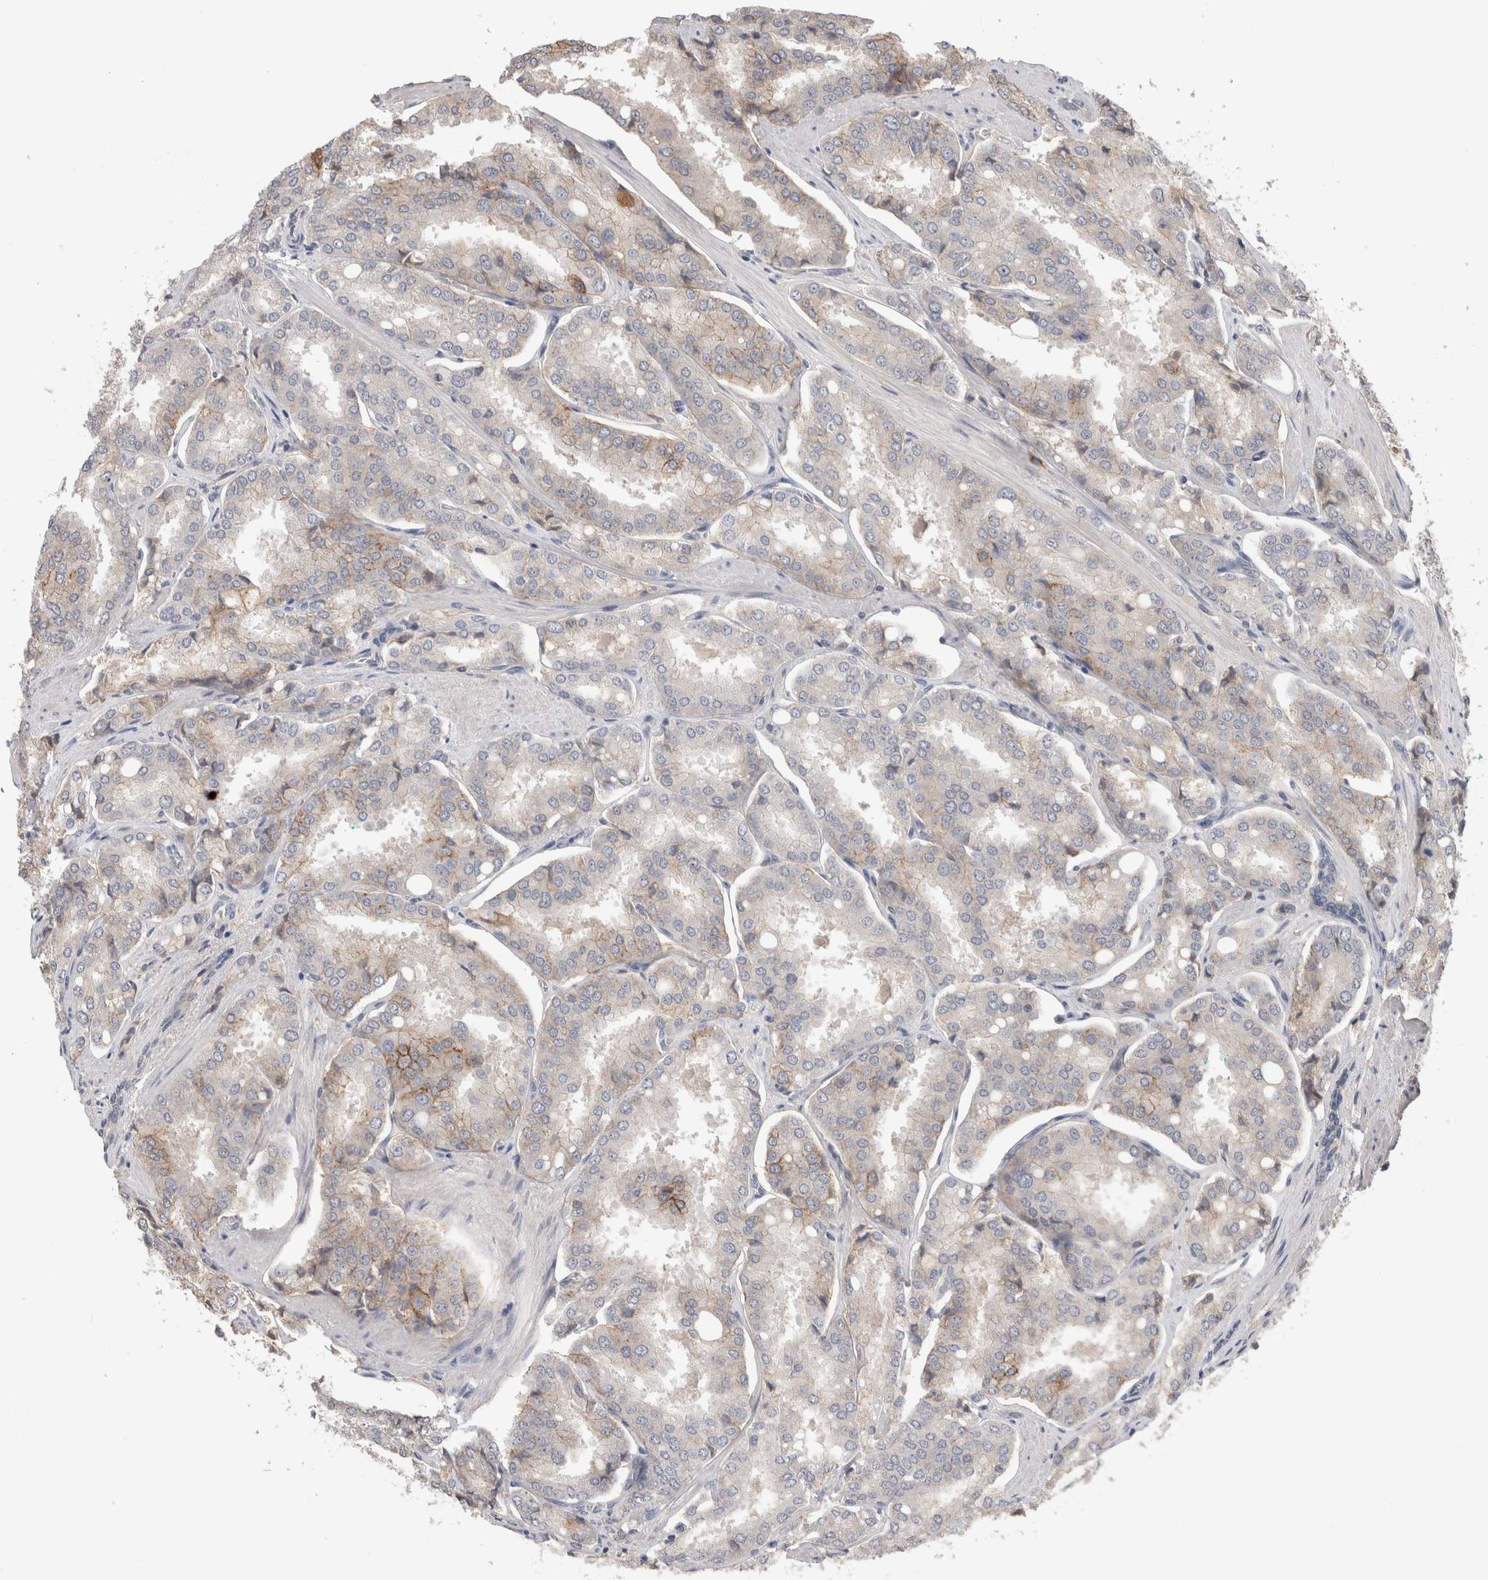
{"staining": {"intensity": "weak", "quantity": "25%-75%", "location": "cytoplasmic/membranous"}, "tissue": "prostate cancer", "cell_type": "Tumor cells", "image_type": "cancer", "snomed": [{"axis": "morphology", "description": "Adenocarcinoma, High grade"}, {"axis": "topography", "description": "Prostate"}], "caption": "A photomicrograph of human prostate adenocarcinoma (high-grade) stained for a protein reveals weak cytoplasmic/membranous brown staining in tumor cells.", "gene": "PPP3CC", "patient": {"sex": "male", "age": 50}}